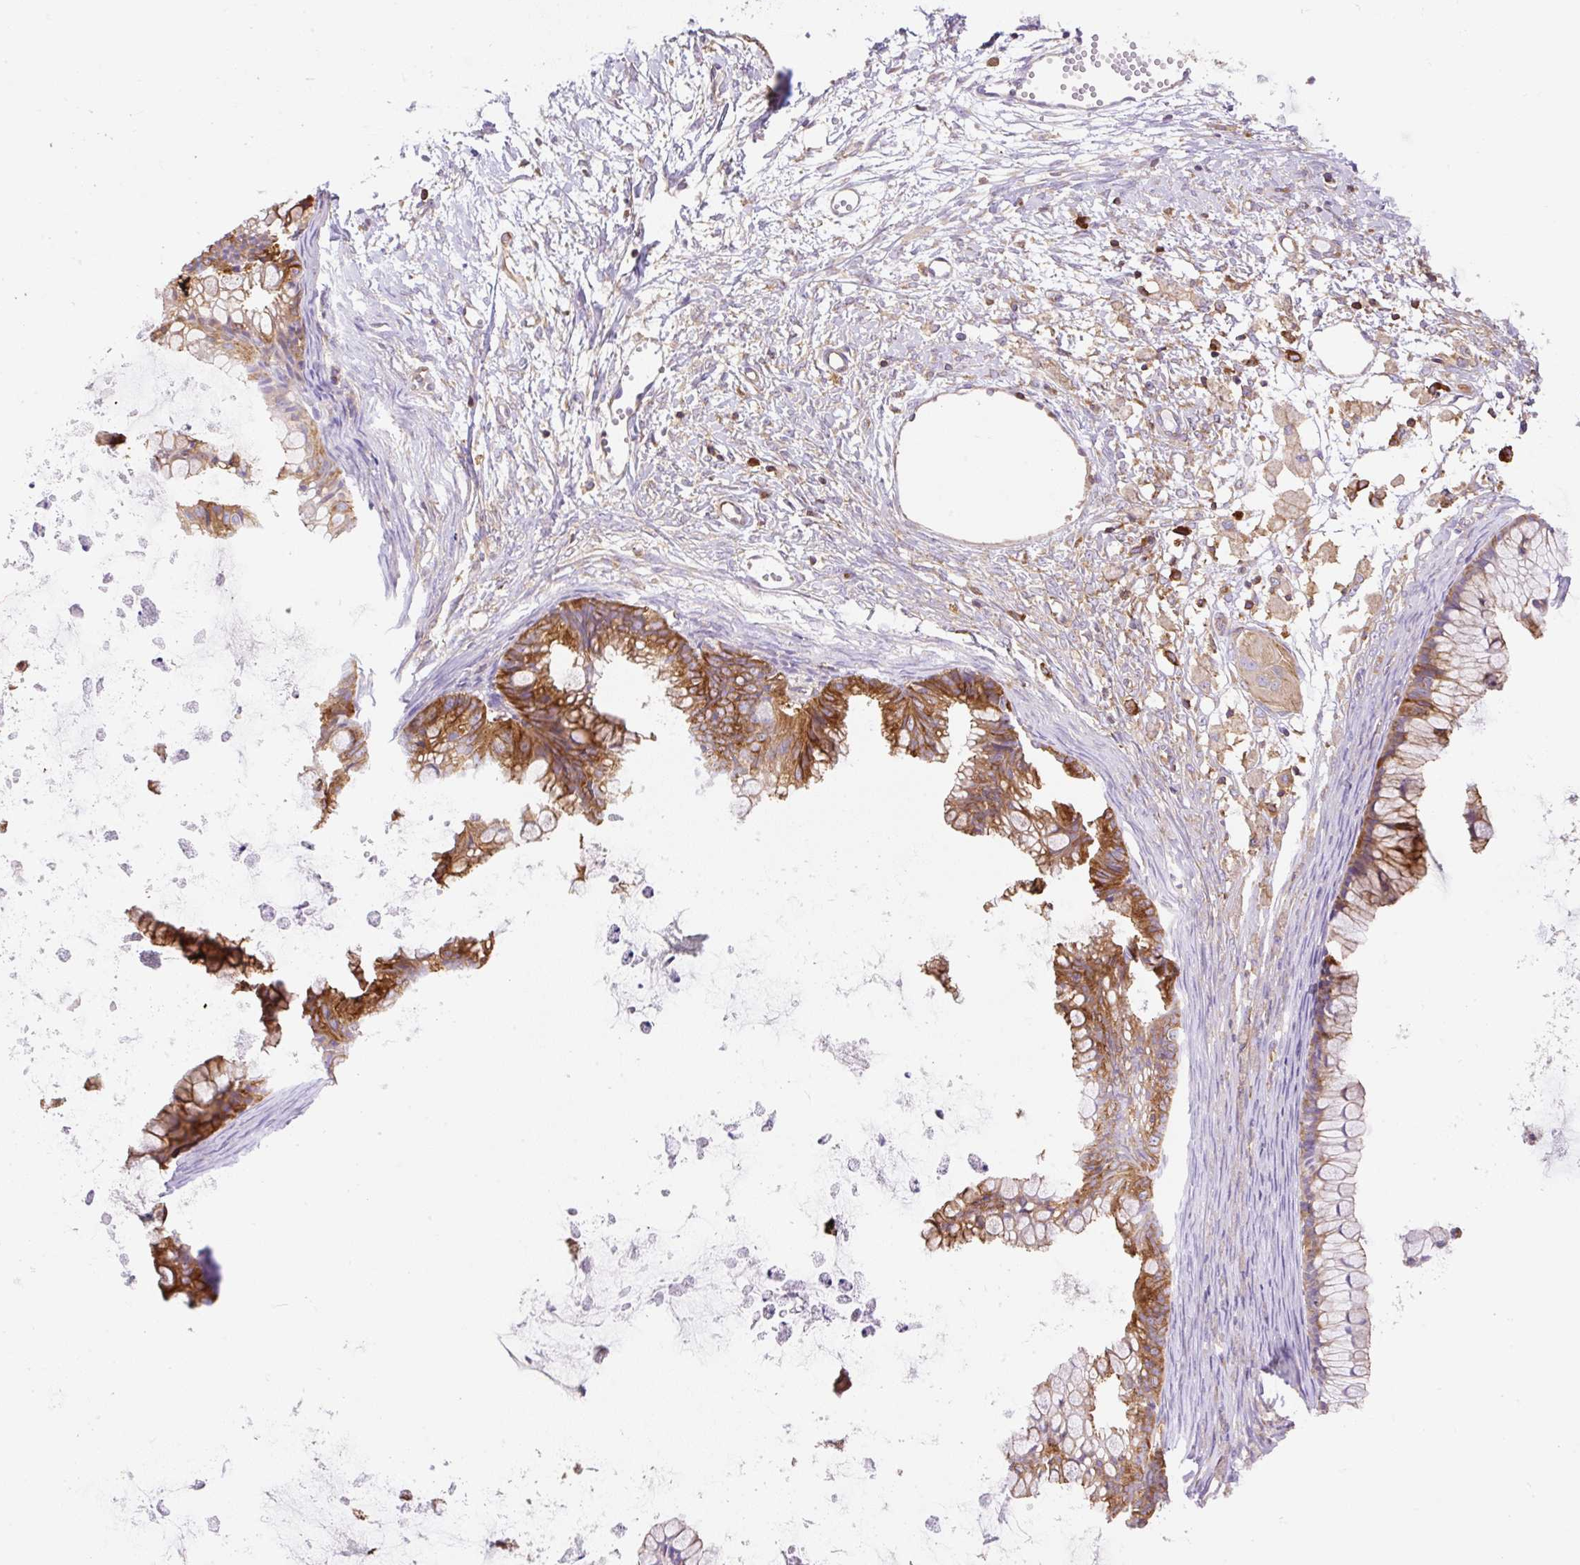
{"staining": {"intensity": "strong", "quantity": ">75%", "location": "cytoplasmic/membranous"}, "tissue": "ovarian cancer", "cell_type": "Tumor cells", "image_type": "cancer", "snomed": [{"axis": "morphology", "description": "Cystadenocarcinoma, mucinous, NOS"}, {"axis": "topography", "description": "Ovary"}], "caption": "Ovarian cancer stained with DAB (3,3'-diaminobenzidine) immunohistochemistry (IHC) exhibits high levels of strong cytoplasmic/membranous expression in approximately >75% of tumor cells.", "gene": "DNM2", "patient": {"sex": "female", "age": 35}}